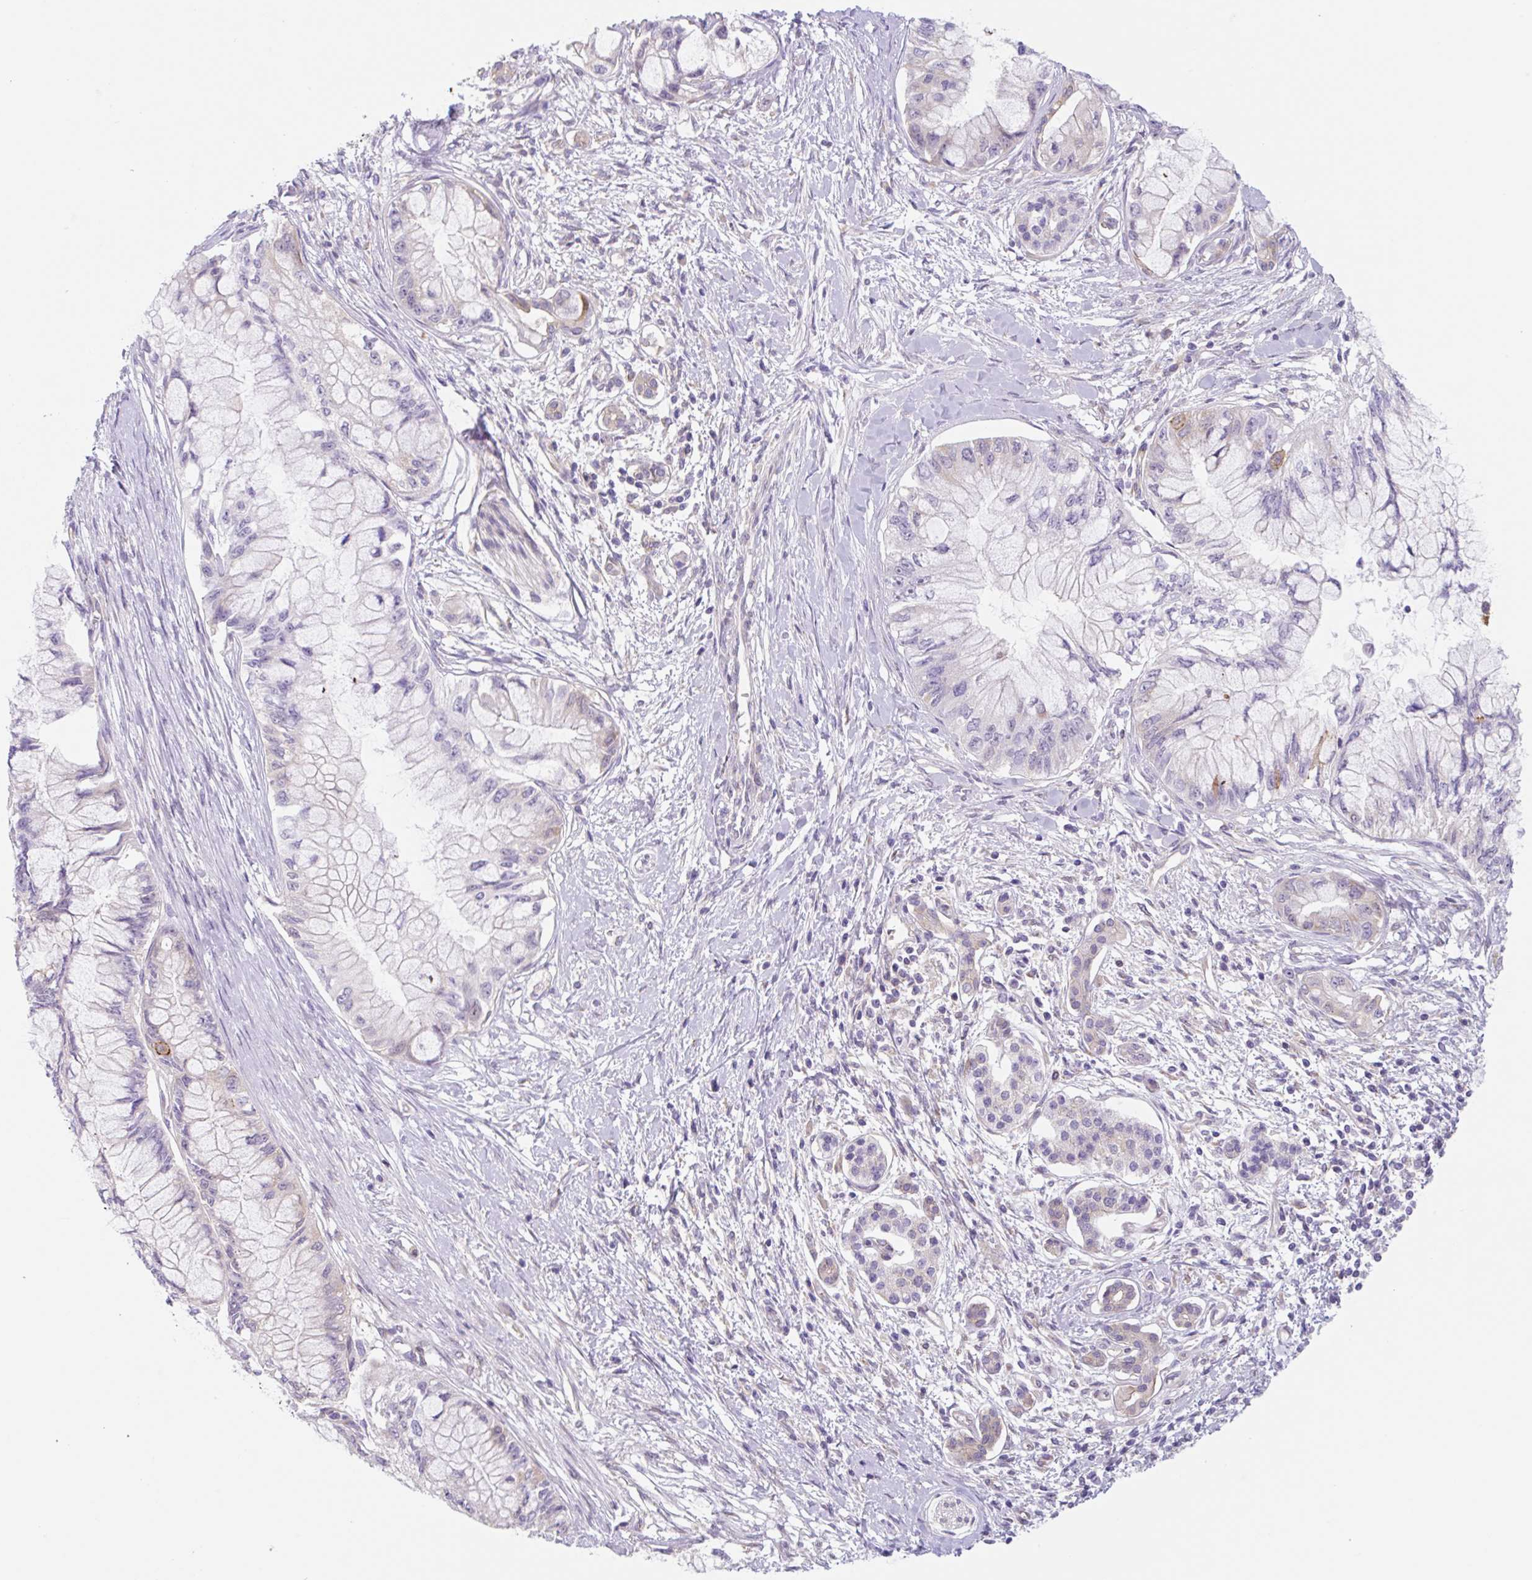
{"staining": {"intensity": "weak", "quantity": "<25%", "location": "cytoplasmic/membranous"}, "tissue": "pancreatic cancer", "cell_type": "Tumor cells", "image_type": "cancer", "snomed": [{"axis": "morphology", "description": "Adenocarcinoma, NOS"}, {"axis": "topography", "description": "Pancreas"}], "caption": "The micrograph shows no significant staining in tumor cells of pancreatic cancer (adenocarcinoma).", "gene": "TBPL2", "patient": {"sex": "male", "age": 48}}